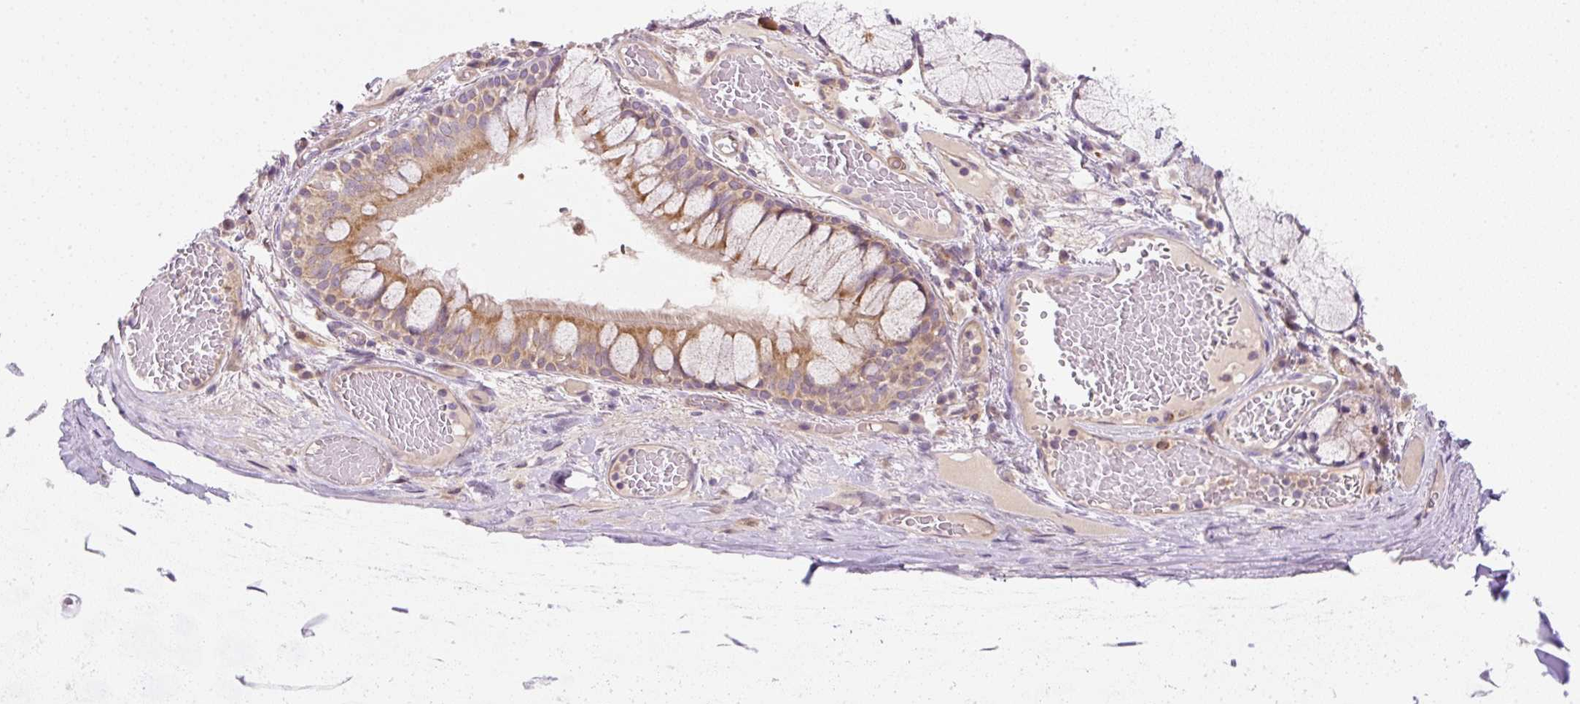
{"staining": {"intensity": "negative", "quantity": "none", "location": "none"}, "tissue": "adipose tissue", "cell_type": "Adipocytes", "image_type": "normal", "snomed": [{"axis": "morphology", "description": "Normal tissue, NOS"}, {"axis": "topography", "description": "Cartilage tissue"}, {"axis": "topography", "description": "Bronchus"}], "caption": "The immunohistochemistry image has no significant positivity in adipocytes of adipose tissue.", "gene": "OMA1", "patient": {"sex": "male", "age": 56}}